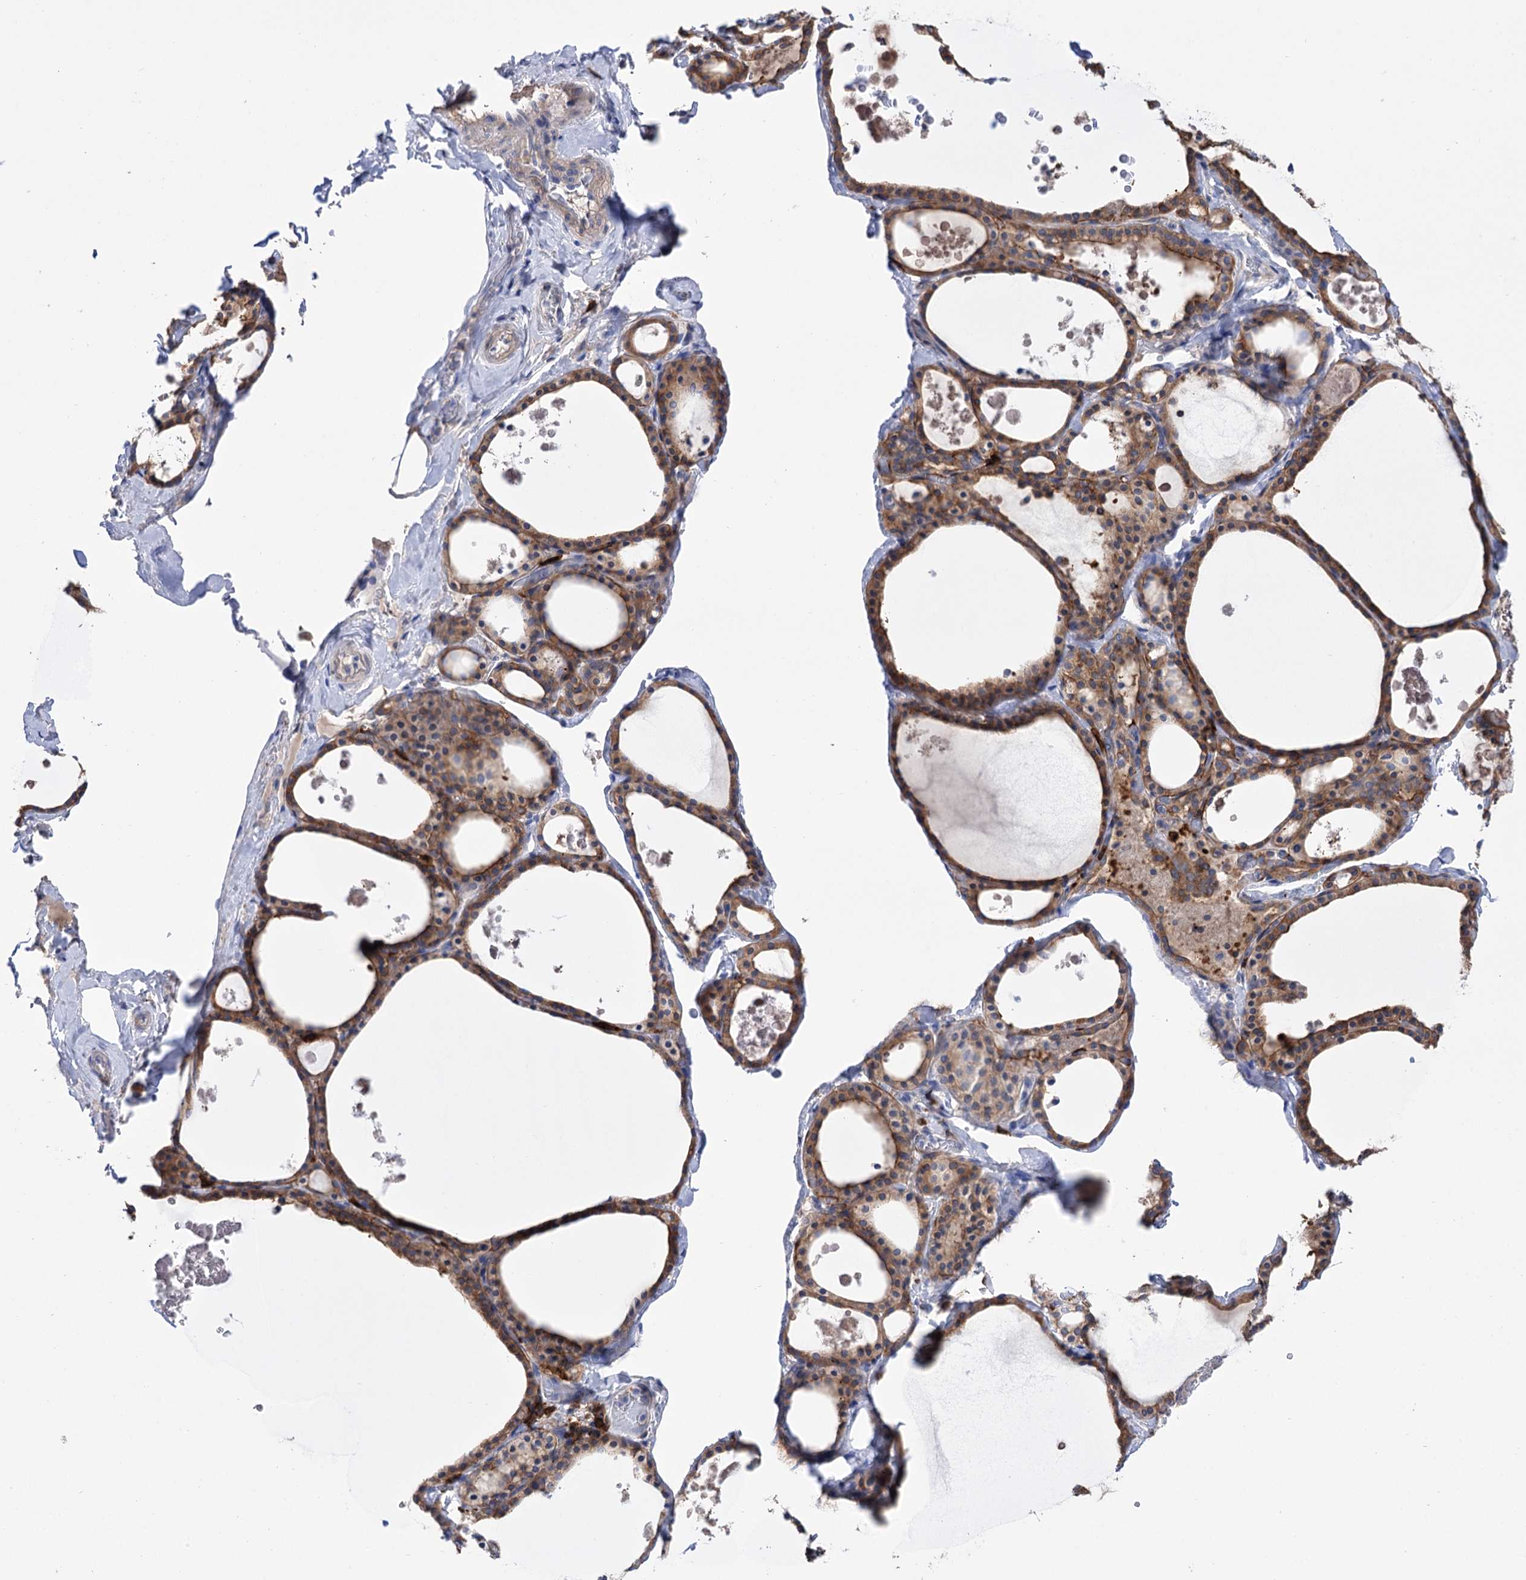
{"staining": {"intensity": "strong", "quantity": ">75%", "location": "cytoplasmic/membranous"}, "tissue": "thyroid gland", "cell_type": "Glandular cells", "image_type": "normal", "snomed": [{"axis": "morphology", "description": "Normal tissue, NOS"}, {"axis": "topography", "description": "Thyroid gland"}], "caption": "Thyroid gland stained with immunohistochemistry displays strong cytoplasmic/membranous positivity in about >75% of glandular cells.", "gene": "BBS4", "patient": {"sex": "male", "age": 56}}